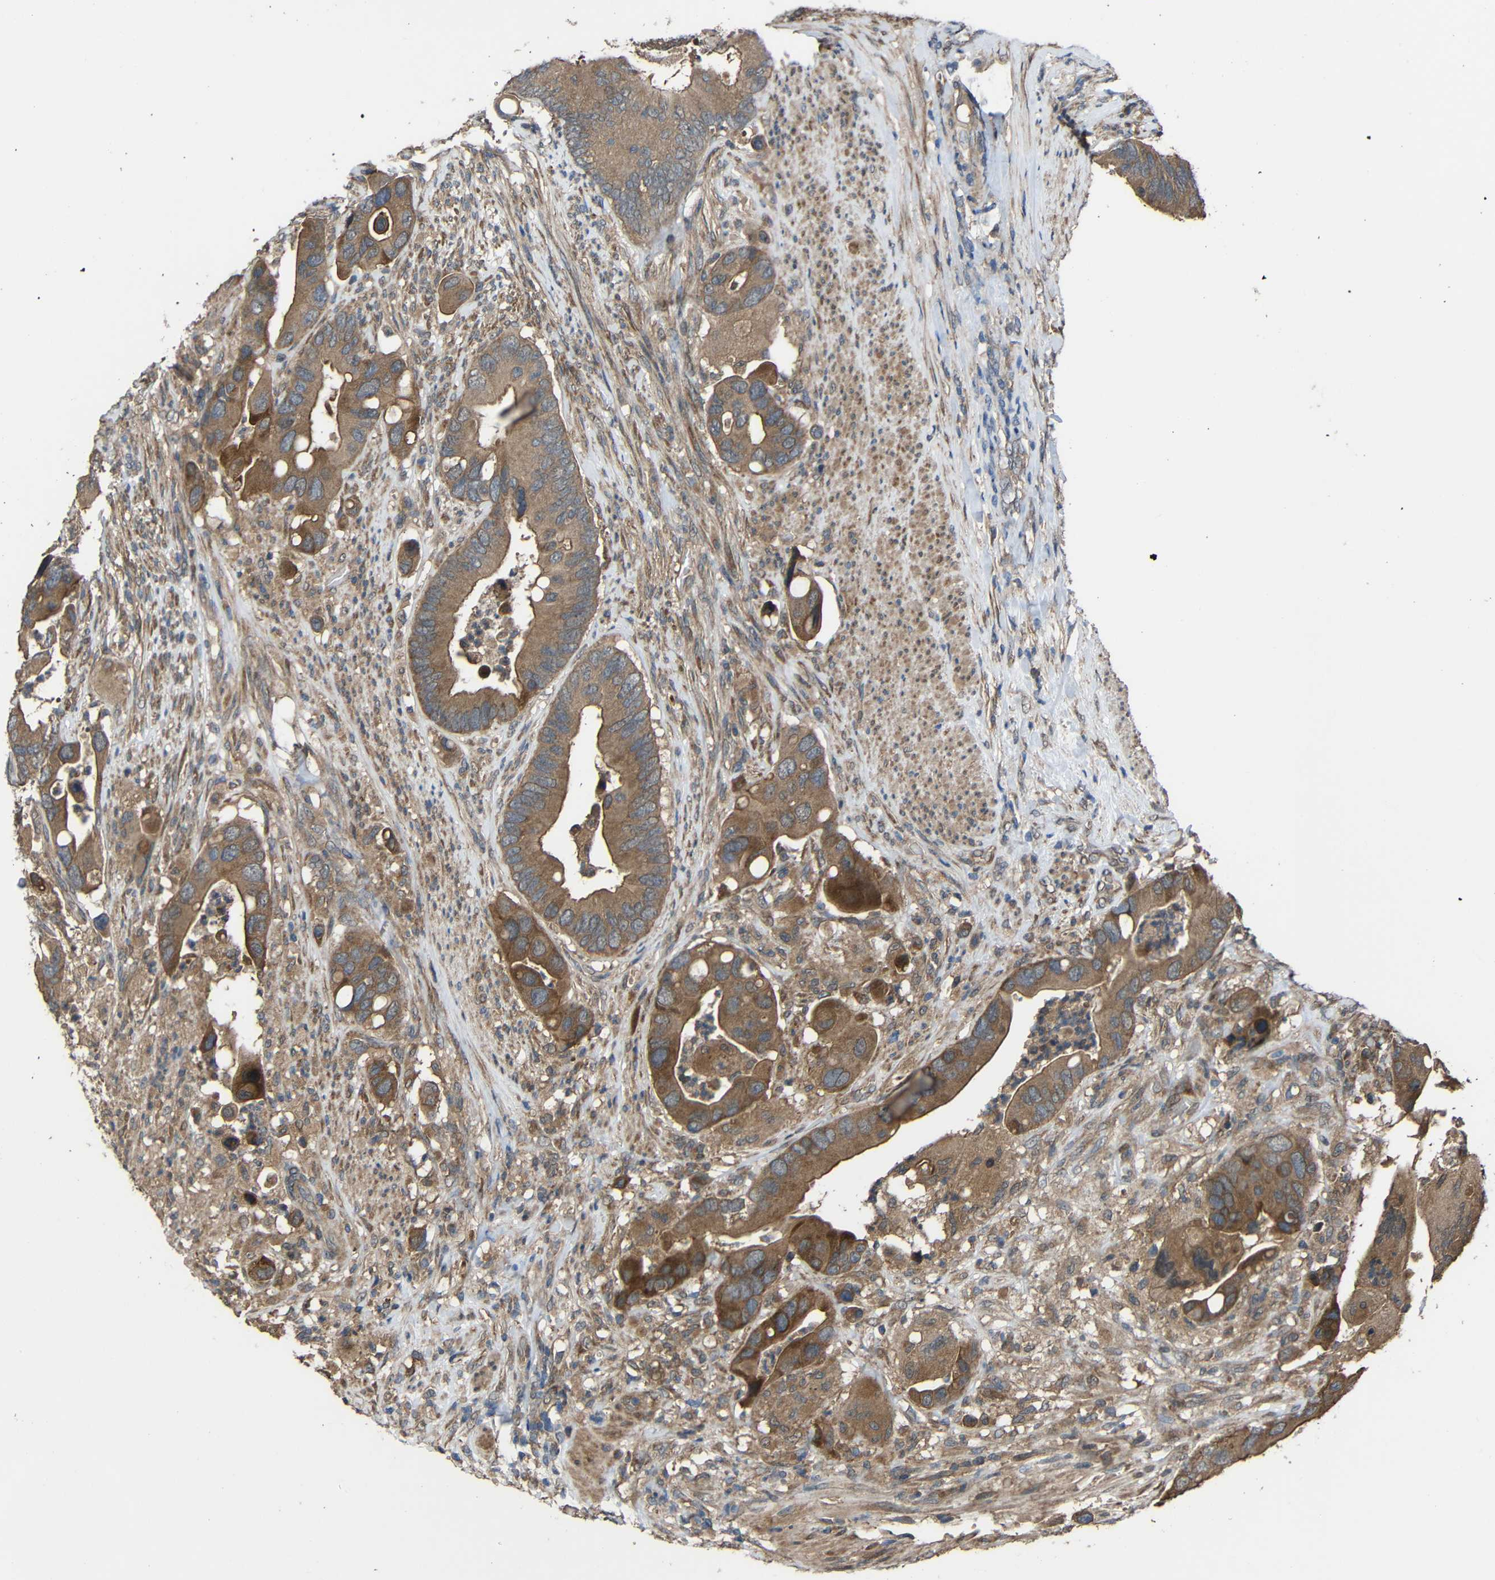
{"staining": {"intensity": "moderate", "quantity": ">75%", "location": "cytoplasmic/membranous"}, "tissue": "colorectal cancer", "cell_type": "Tumor cells", "image_type": "cancer", "snomed": [{"axis": "morphology", "description": "Adenocarcinoma, NOS"}, {"axis": "topography", "description": "Rectum"}], "caption": "The micrograph displays a brown stain indicating the presence of a protein in the cytoplasmic/membranous of tumor cells in colorectal cancer.", "gene": "CHST9", "patient": {"sex": "female", "age": 57}}